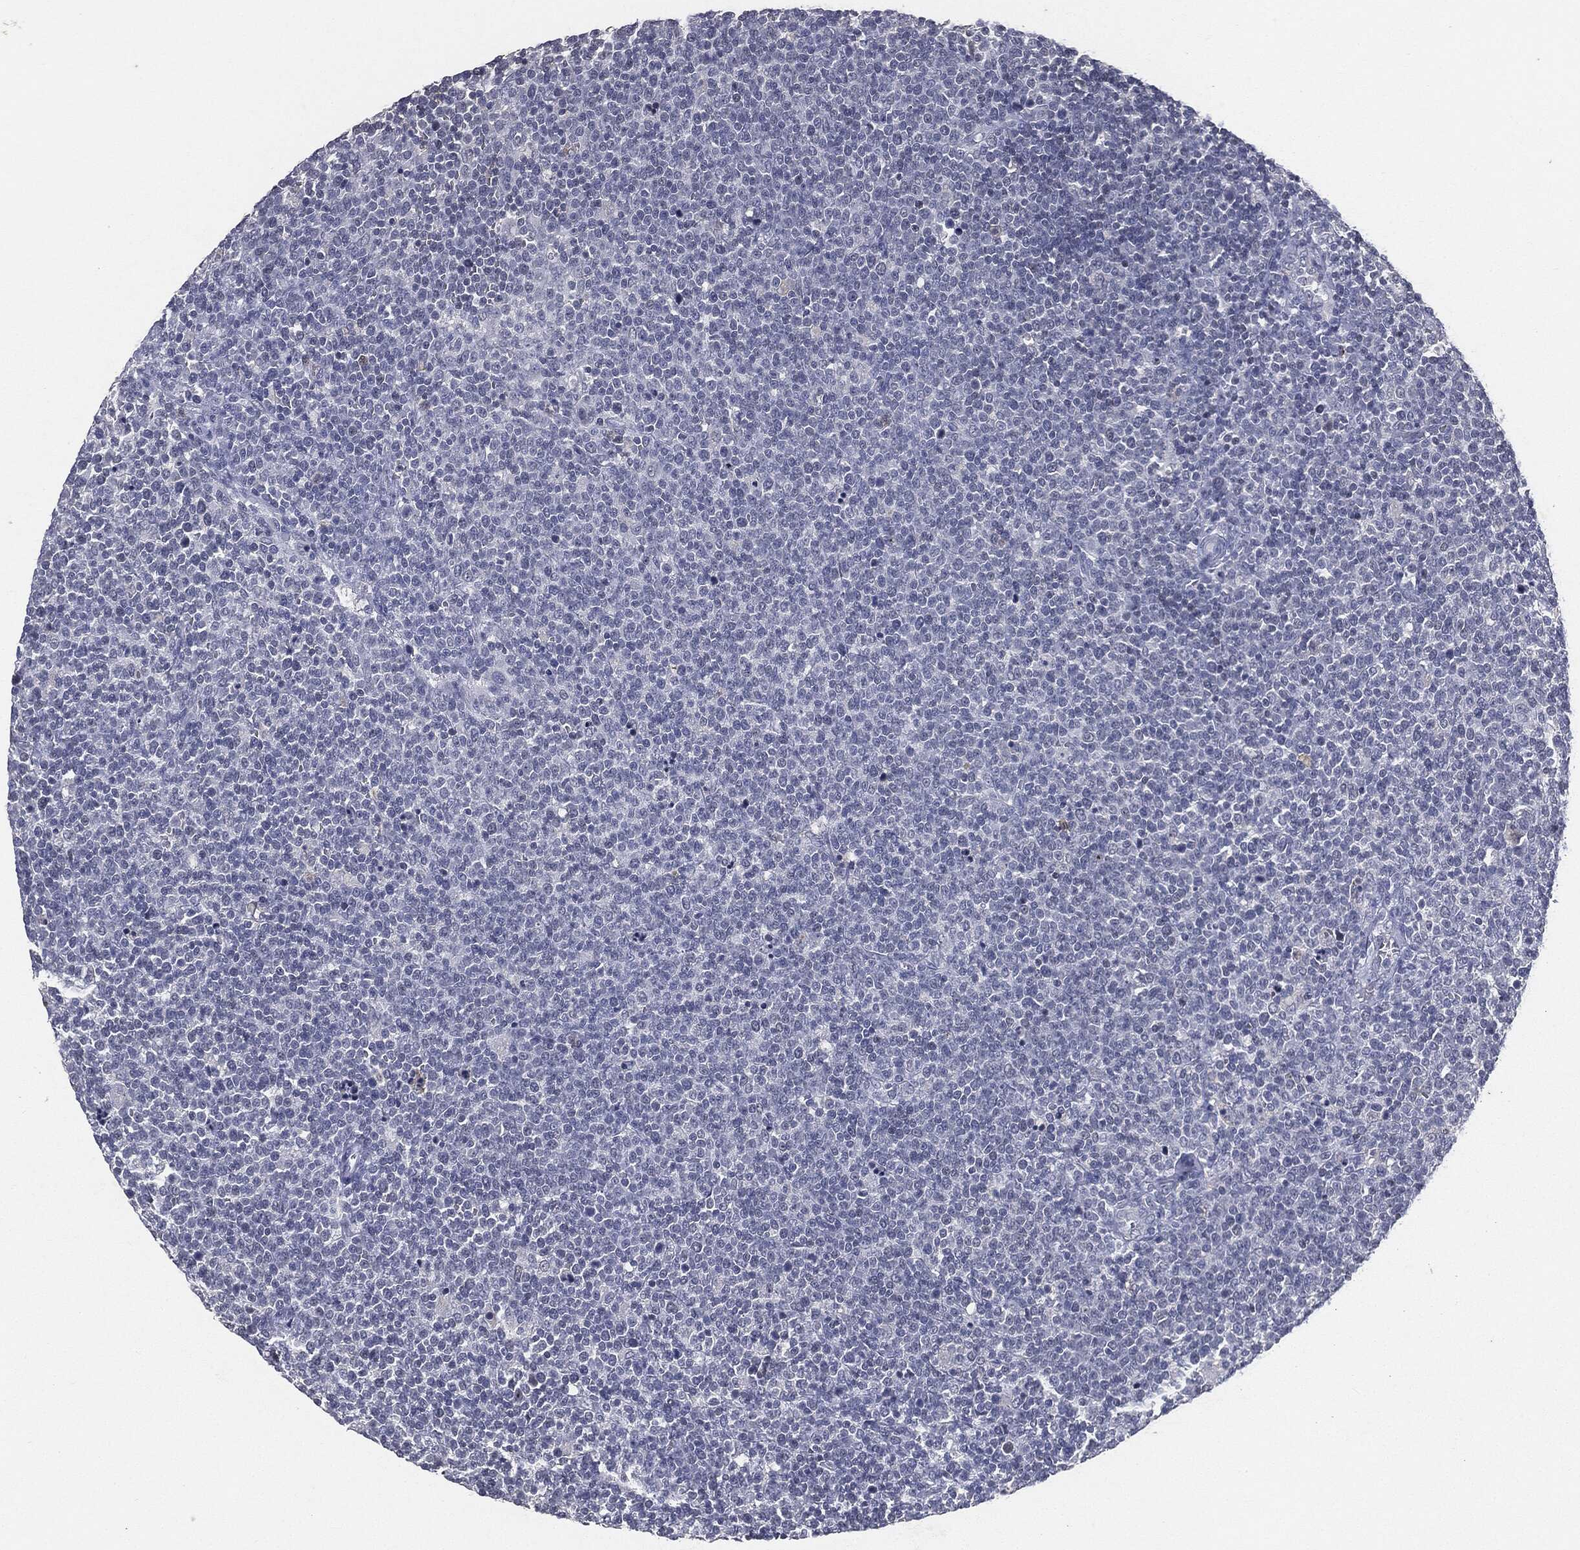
{"staining": {"intensity": "negative", "quantity": "none", "location": "none"}, "tissue": "lymphoma", "cell_type": "Tumor cells", "image_type": "cancer", "snomed": [{"axis": "morphology", "description": "Malignant lymphoma, non-Hodgkin's type, High grade"}, {"axis": "topography", "description": "Lymph node"}], "caption": "Immunohistochemistry (IHC) micrograph of neoplastic tissue: human lymphoma stained with DAB shows no significant protein positivity in tumor cells.", "gene": "SLC2A2", "patient": {"sex": "male", "age": 61}}